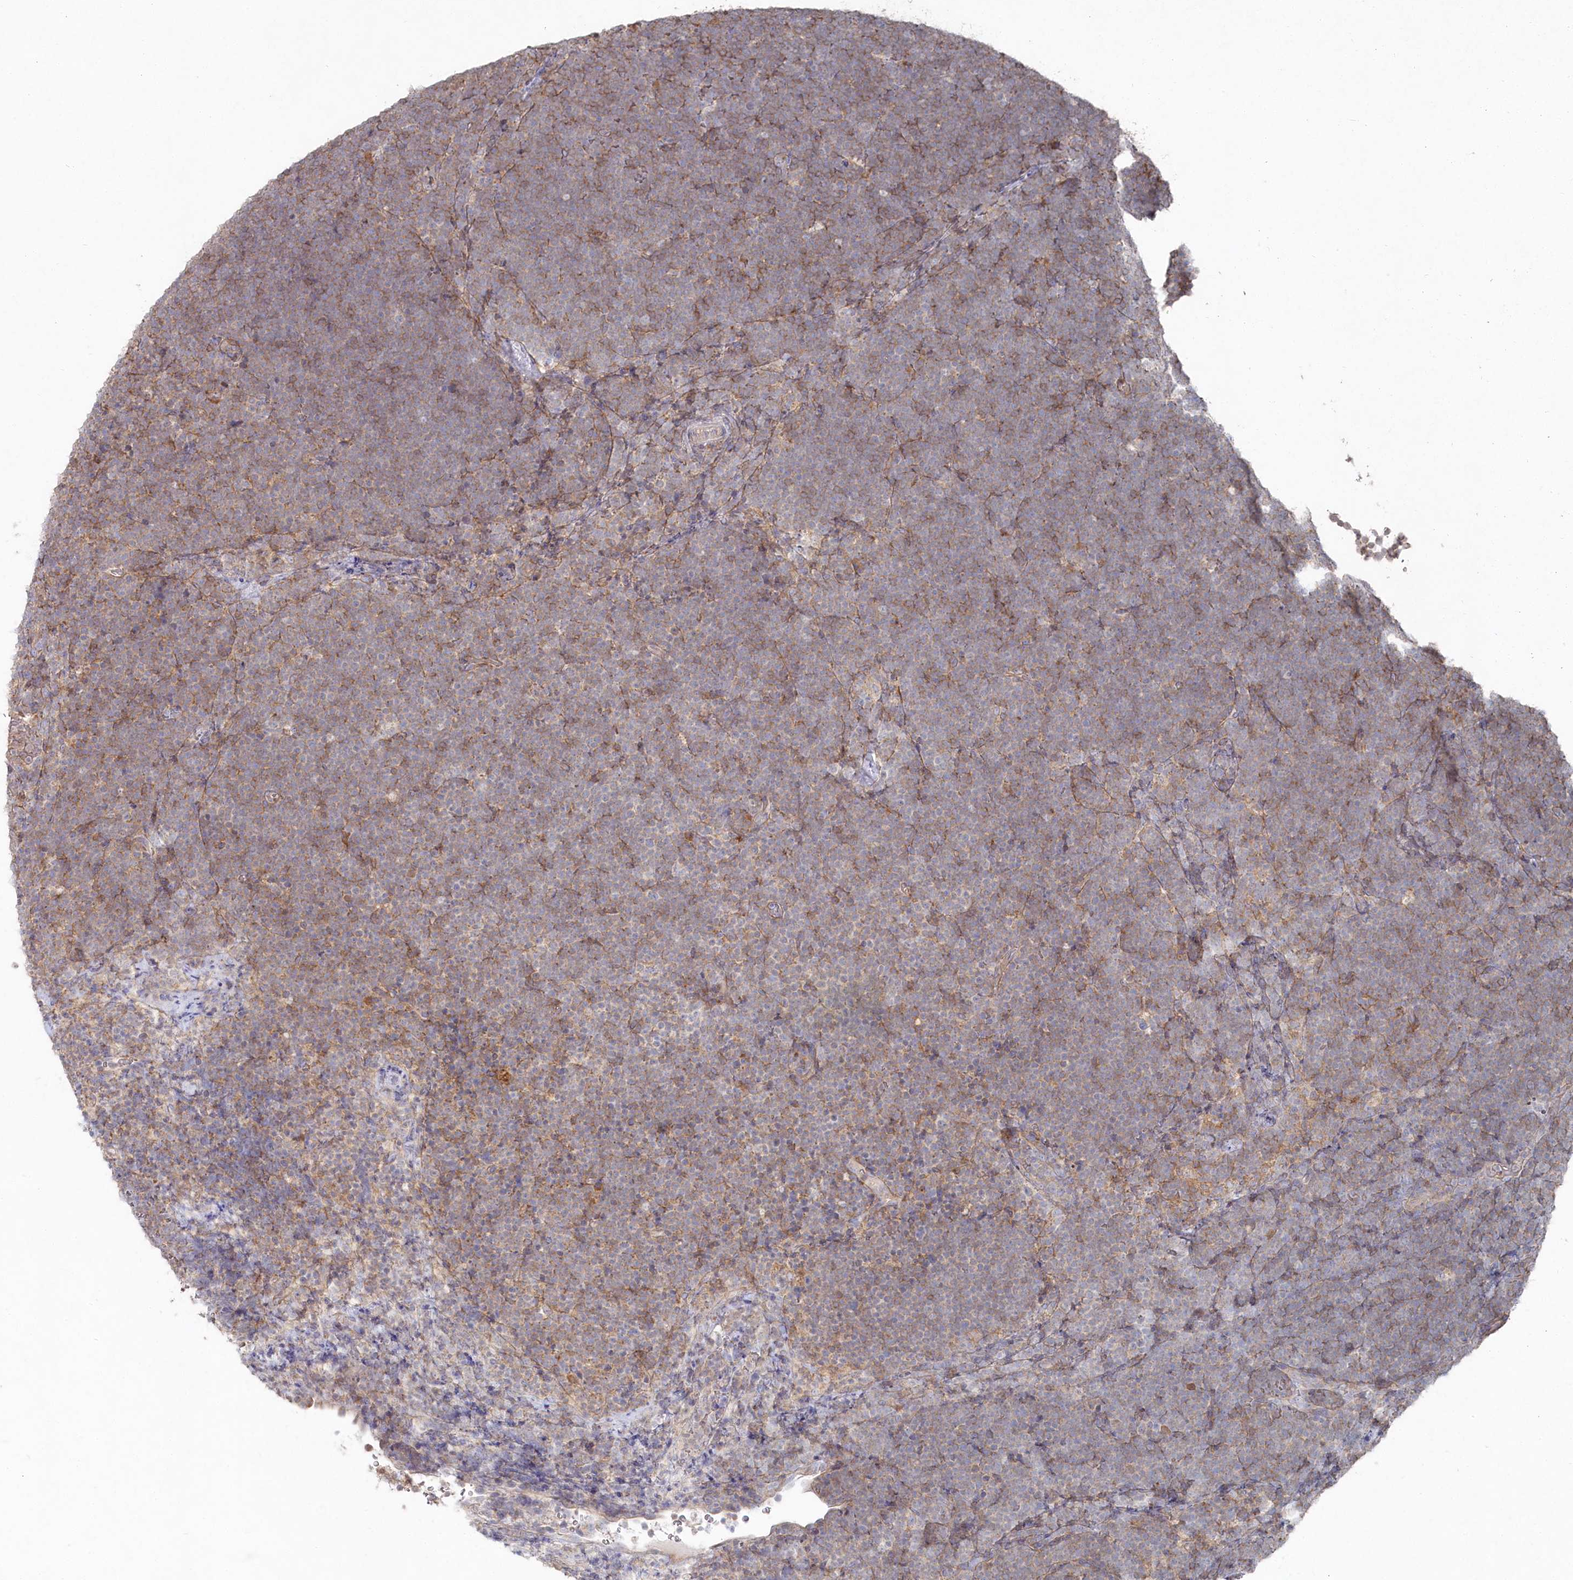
{"staining": {"intensity": "weak", "quantity": "25%-75%", "location": "cytoplasmic/membranous"}, "tissue": "lymphoma", "cell_type": "Tumor cells", "image_type": "cancer", "snomed": [{"axis": "morphology", "description": "Malignant lymphoma, non-Hodgkin's type, High grade"}, {"axis": "topography", "description": "Lymph node"}], "caption": "The image exhibits staining of lymphoma, revealing weak cytoplasmic/membranous protein staining (brown color) within tumor cells.", "gene": "TGFBRAP1", "patient": {"sex": "male", "age": 13}}